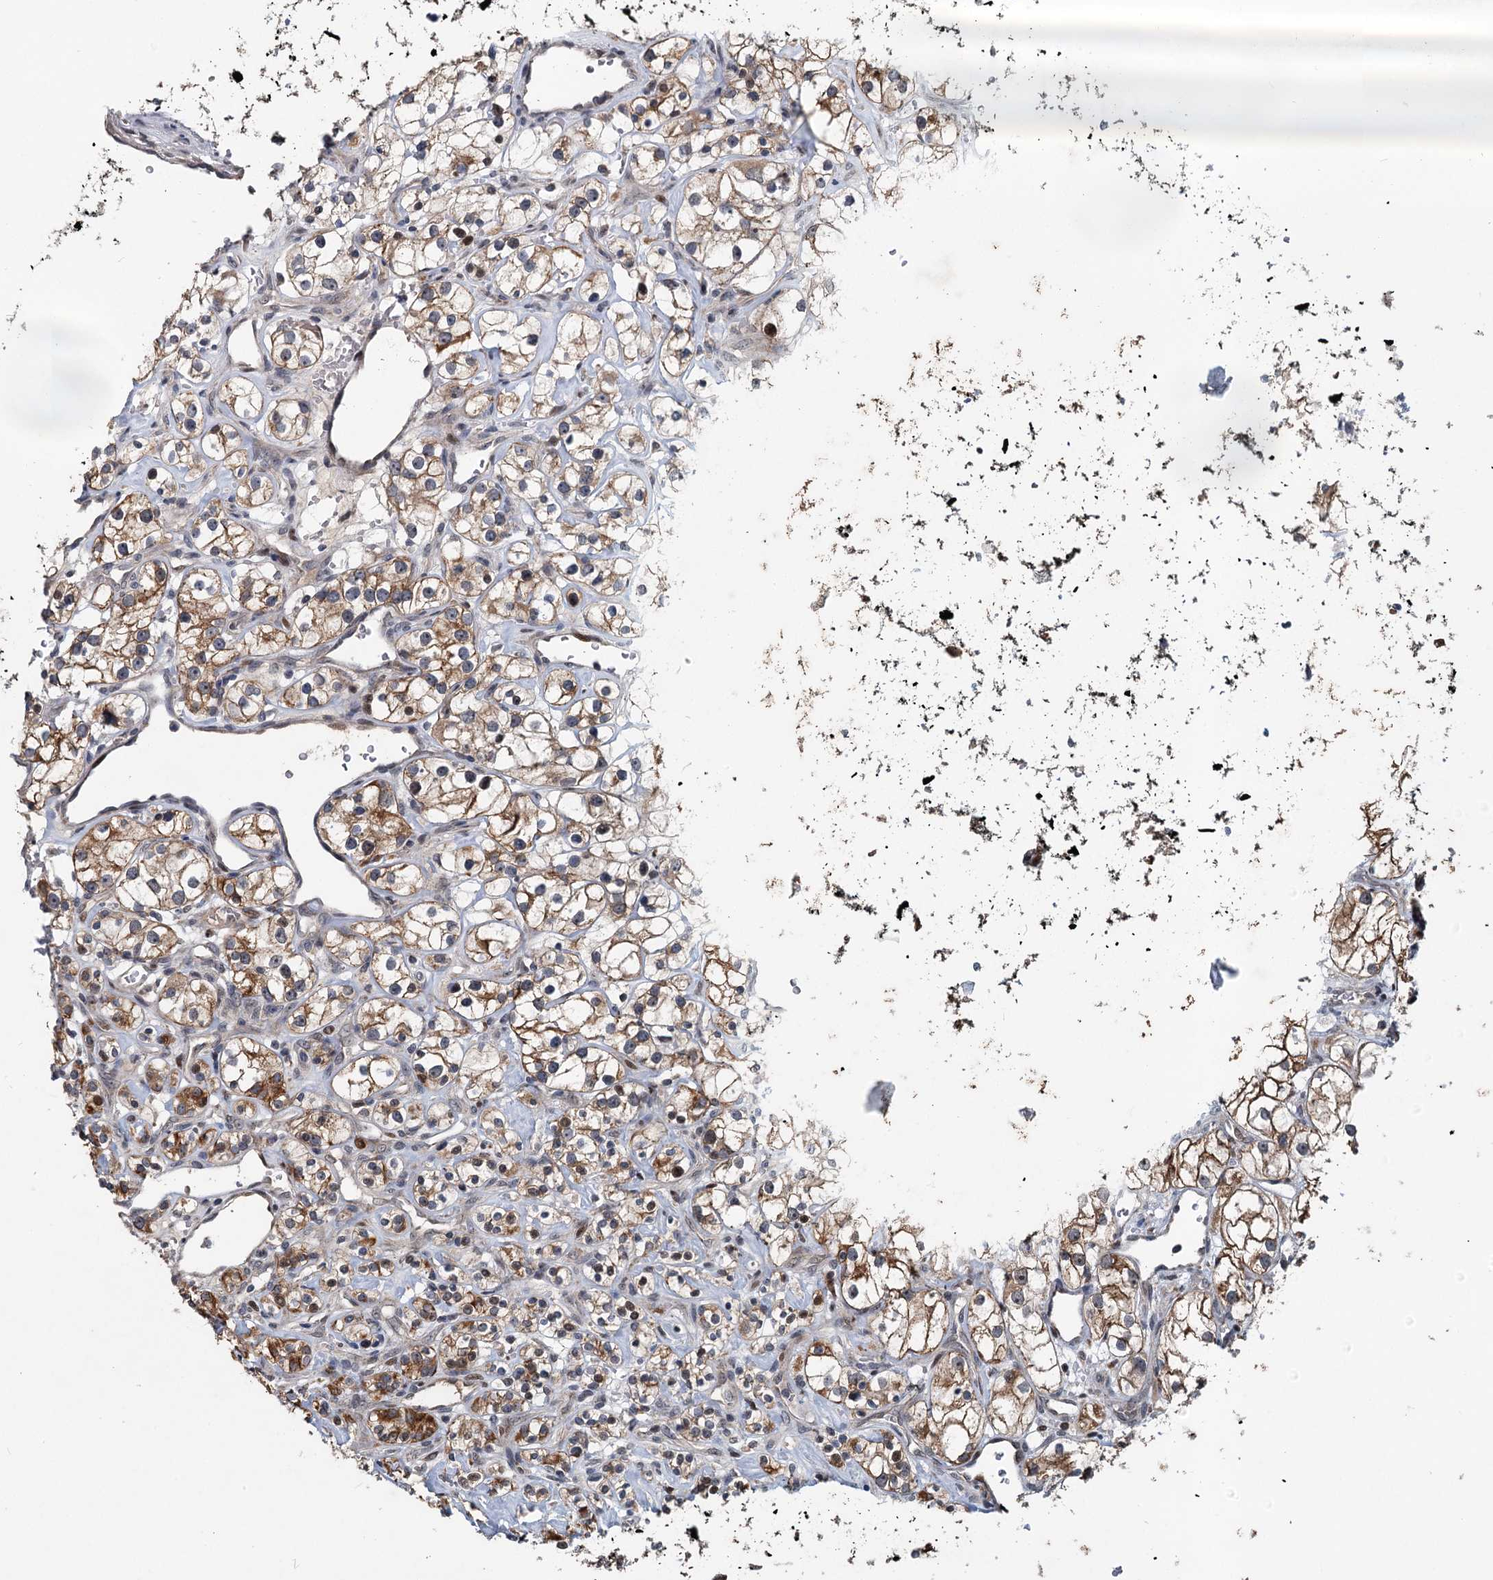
{"staining": {"intensity": "moderate", "quantity": ">75%", "location": "cytoplasmic/membranous,nuclear"}, "tissue": "renal cancer", "cell_type": "Tumor cells", "image_type": "cancer", "snomed": [{"axis": "morphology", "description": "Adenocarcinoma, NOS"}, {"axis": "topography", "description": "Kidney"}], "caption": "A brown stain highlights moderate cytoplasmic/membranous and nuclear positivity of a protein in renal cancer (adenocarcinoma) tumor cells.", "gene": "RITA1", "patient": {"sex": "male", "age": 77}}